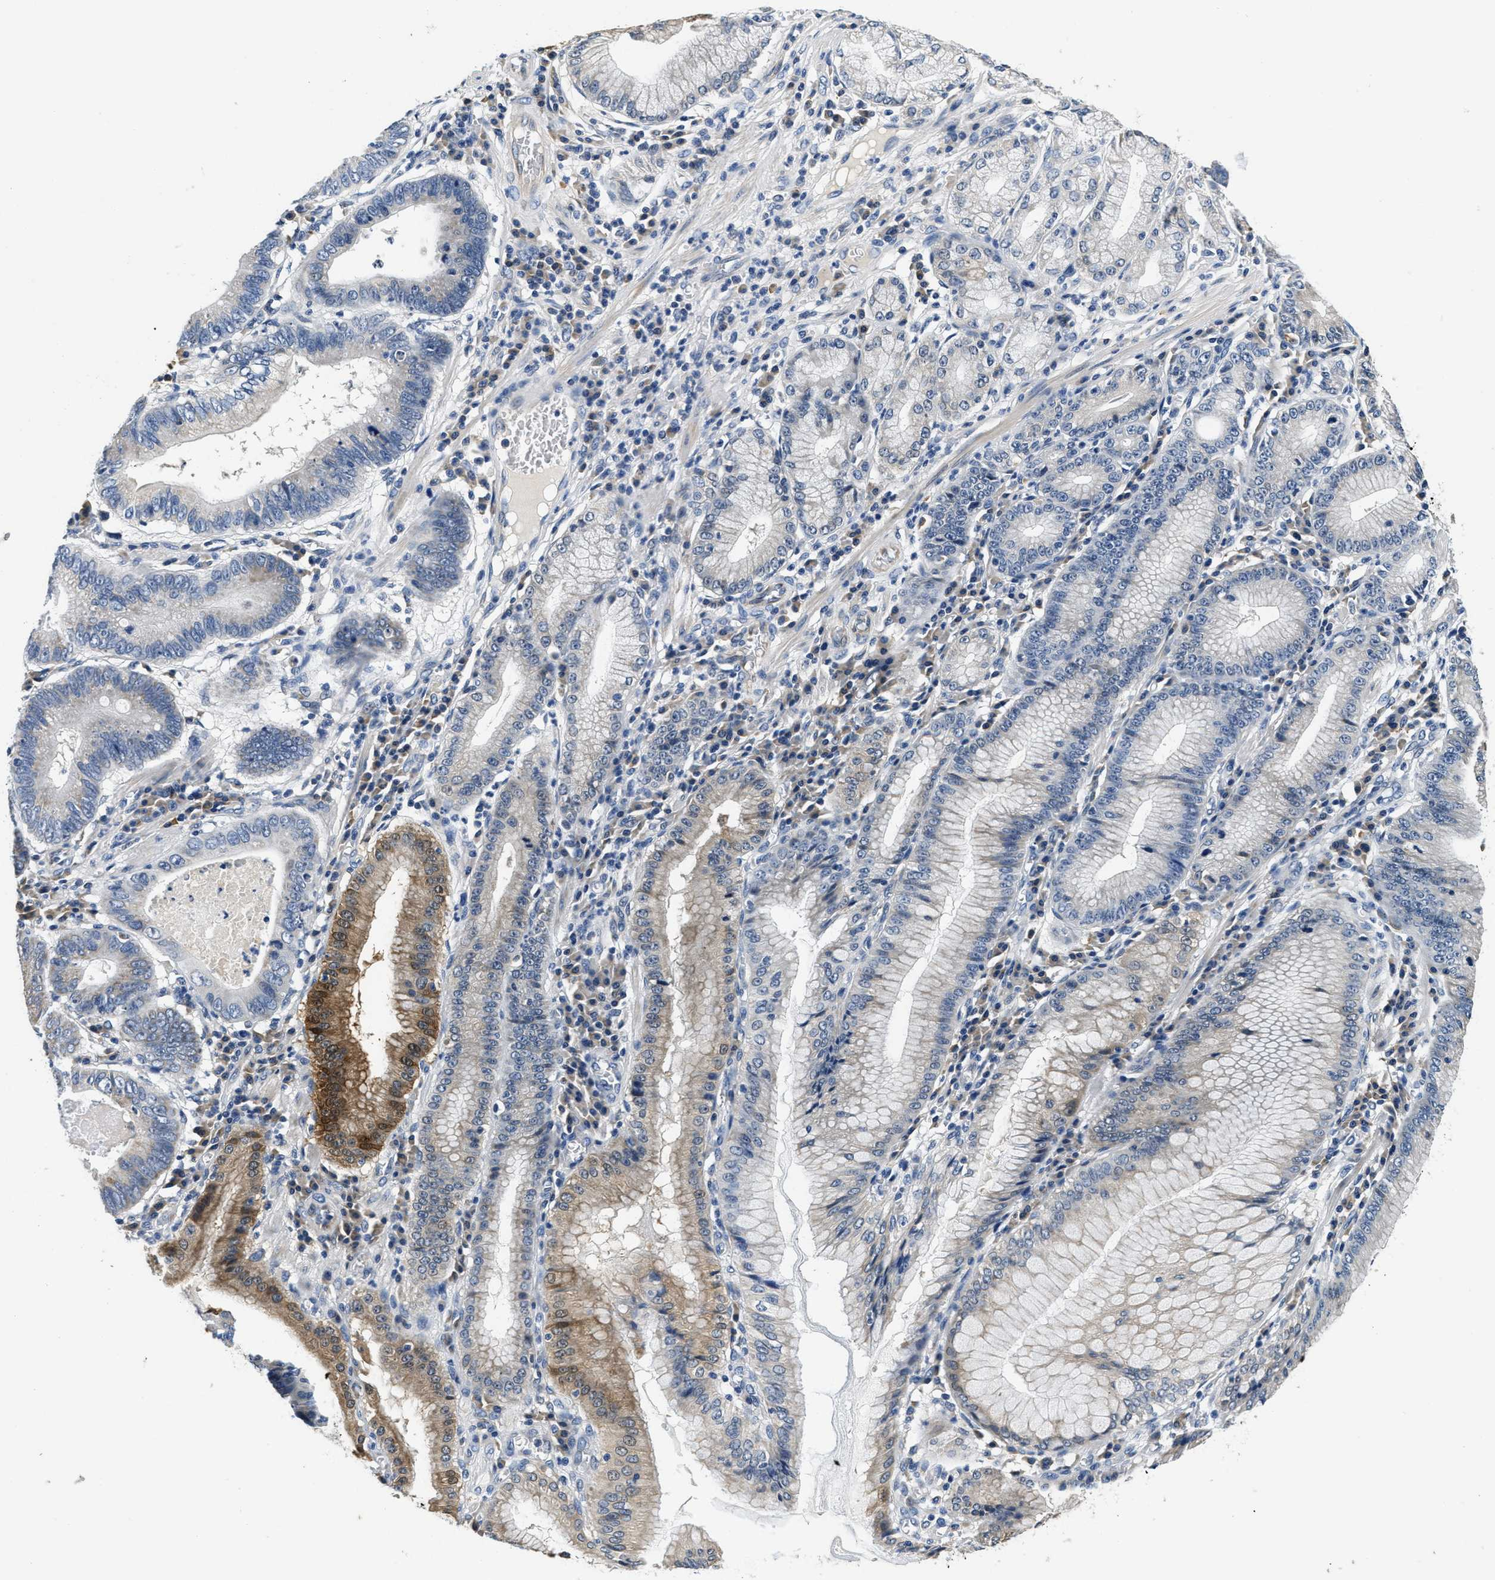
{"staining": {"intensity": "moderate", "quantity": "<25%", "location": "cytoplasmic/membranous"}, "tissue": "stomach cancer", "cell_type": "Tumor cells", "image_type": "cancer", "snomed": [{"axis": "morphology", "description": "Adenocarcinoma, NOS"}, {"axis": "topography", "description": "Stomach"}], "caption": "Immunohistochemistry of stomach adenocarcinoma shows low levels of moderate cytoplasmic/membranous expression in about <25% of tumor cells.", "gene": "ALDH3A2", "patient": {"sex": "male", "age": 59}}